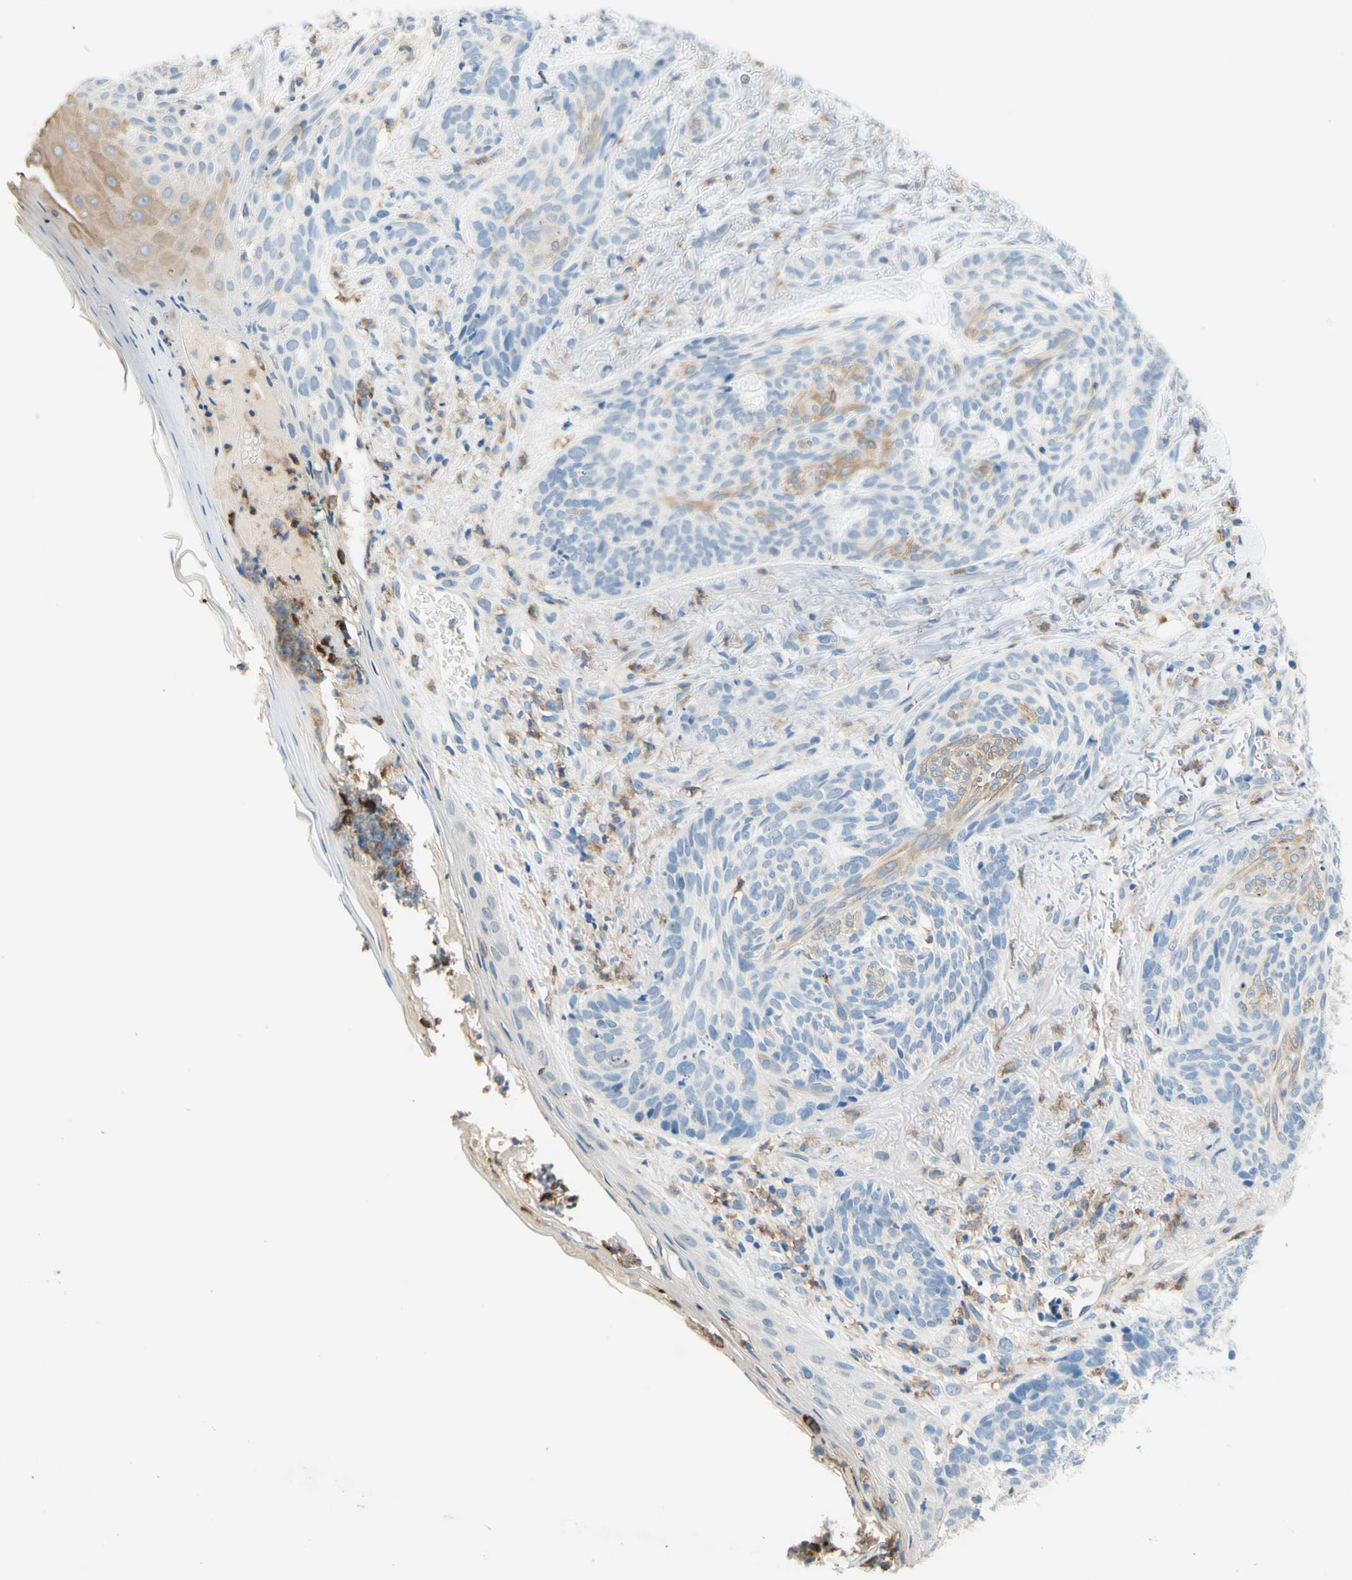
{"staining": {"intensity": "weak", "quantity": "<25%", "location": "cytoplasmic/membranous"}, "tissue": "skin cancer", "cell_type": "Tumor cells", "image_type": "cancer", "snomed": [{"axis": "morphology", "description": "Basal cell carcinoma"}, {"axis": "topography", "description": "Skin"}], "caption": "Tumor cells show no significant staining in skin basal cell carcinoma.", "gene": "SIGLEC9", "patient": {"sex": "male", "age": 43}}